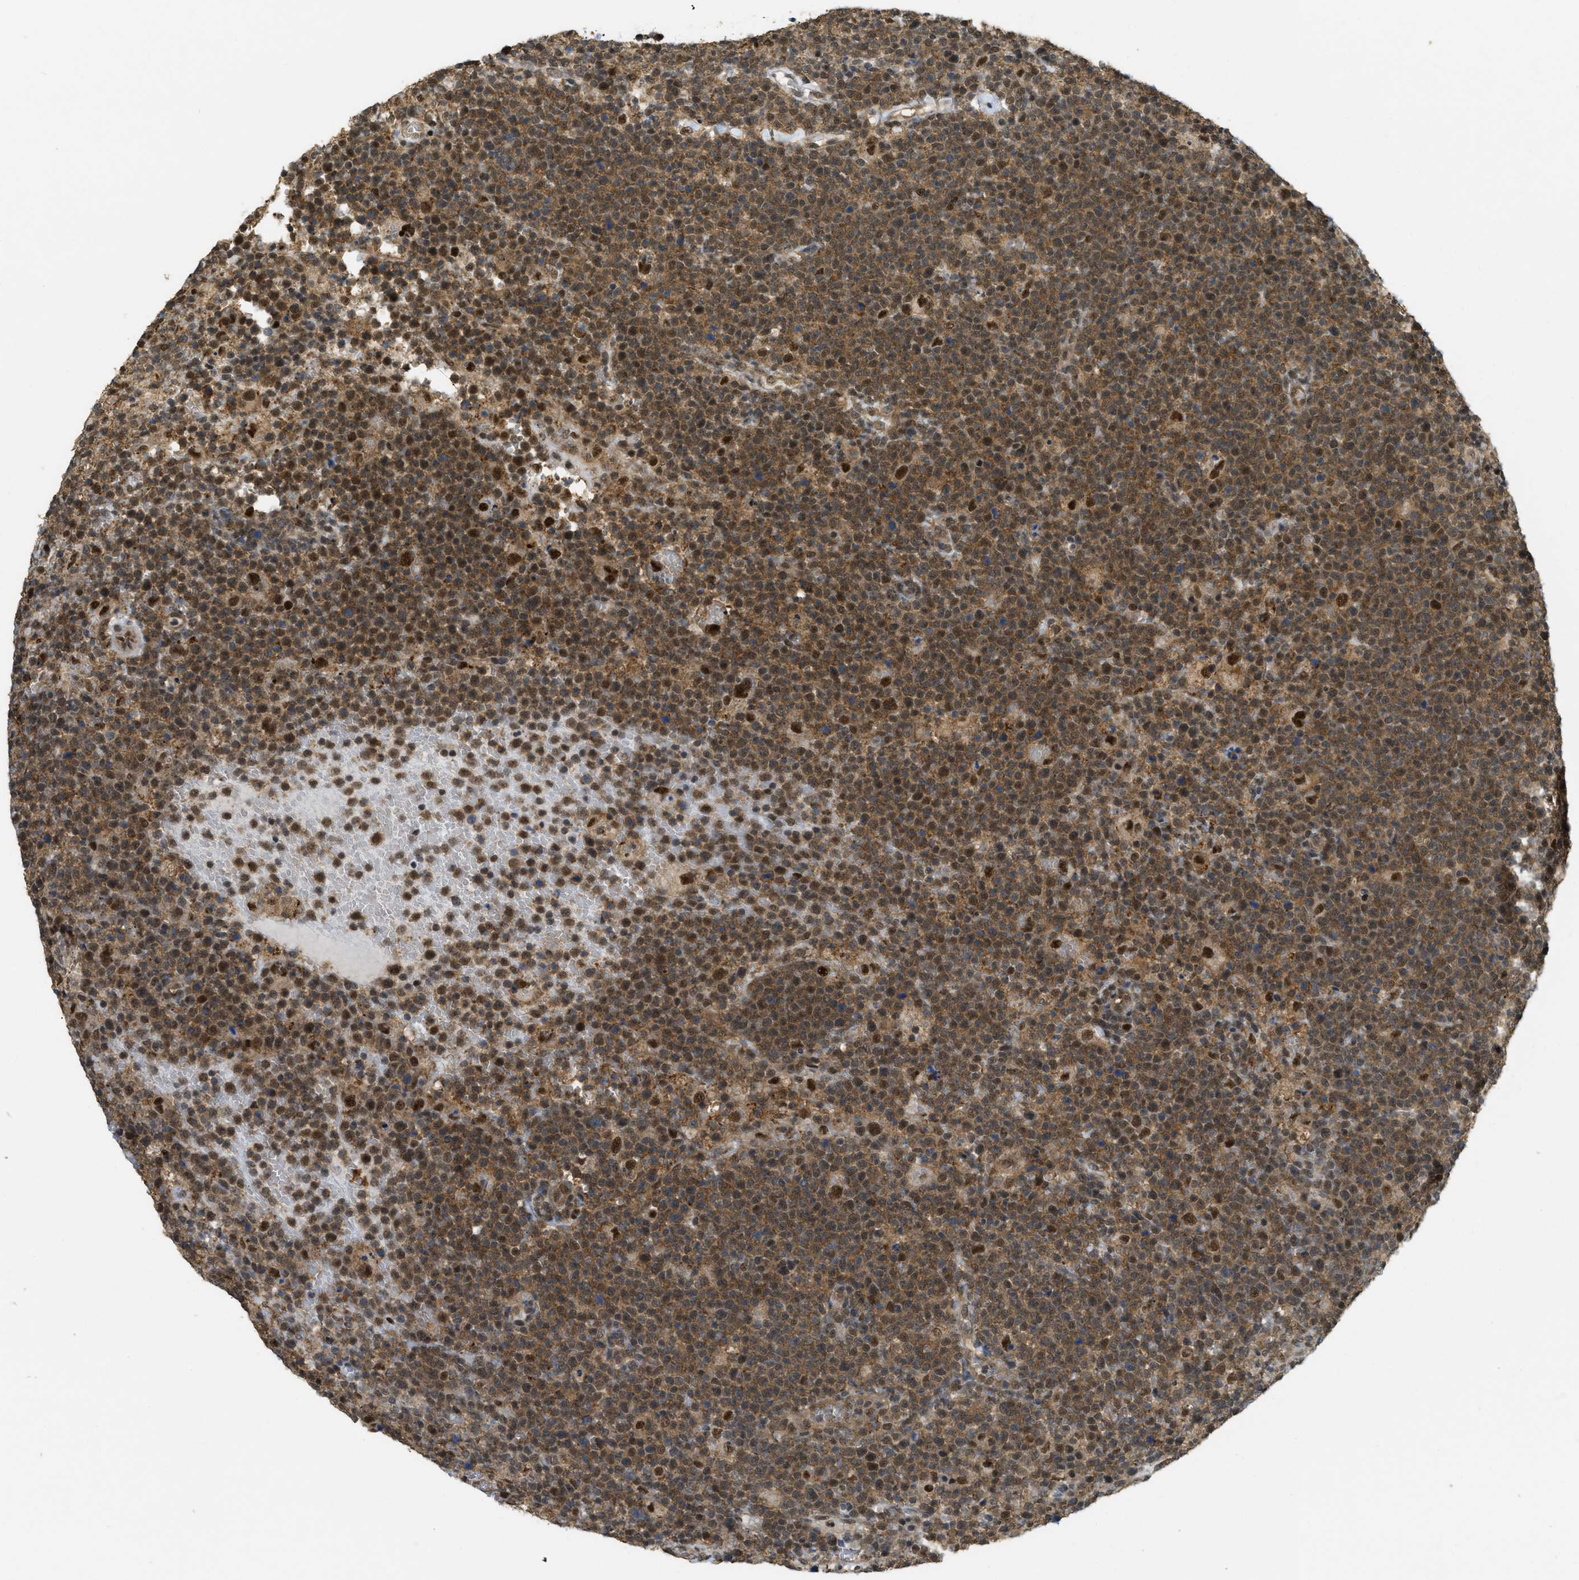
{"staining": {"intensity": "moderate", "quantity": ">75%", "location": "cytoplasmic/membranous,nuclear"}, "tissue": "lymphoma", "cell_type": "Tumor cells", "image_type": "cancer", "snomed": [{"axis": "morphology", "description": "Malignant lymphoma, non-Hodgkin's type, High grade"}, {"axis": "topography", "description": "Lymph node"}], "caption": "This is a histology image of IHC staining of lymphoma, which shows moderate expression in the cytoplasmic/membranous and nuclear of tumor cells.", "gene": "PSMC5", "patient": {"sex": "male", "age": 61}}